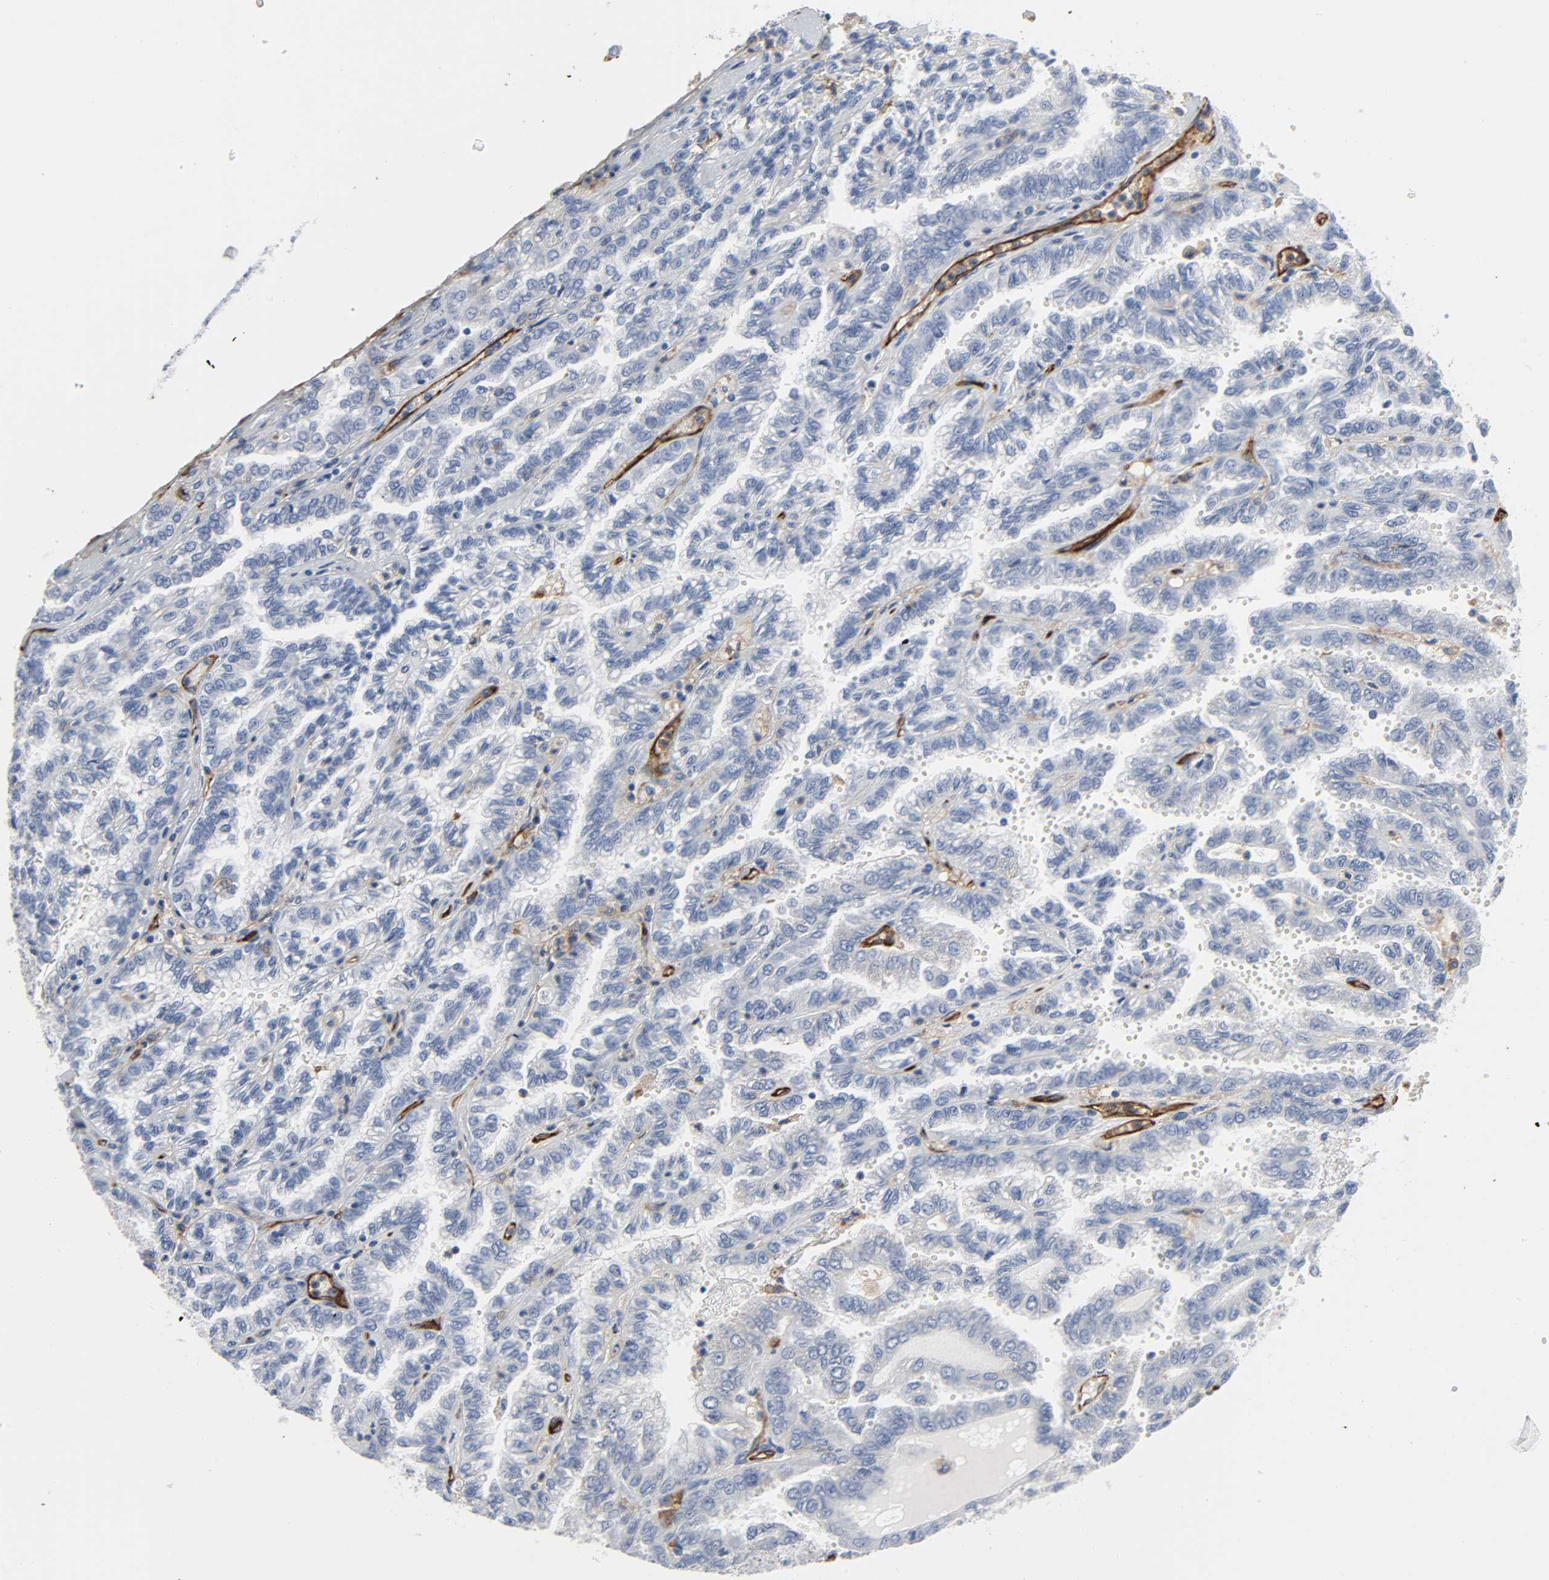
{"staining": {"intensity": "negative", "quantity": "none", "location": "none"}, "tissue": "renal cancer", "cell_type": "Tumor cells", "image_type": "cancer", "snomed": [{"axis": "morphology", "description": "Inflammation, NOS"}, {"axis": "morphology", "description": "Adenocarcinoma, NOS"}, {"axis": "topography", "description": "Kidney"}], "caption": "Tumor cells are negative for protein expression in human adenocarcinoma (renal). (DAB IHC visualized using brightfield microscopy, high magnification).", "gene": "PECAM1", "patient": {"sex": "male", "age": 68}}